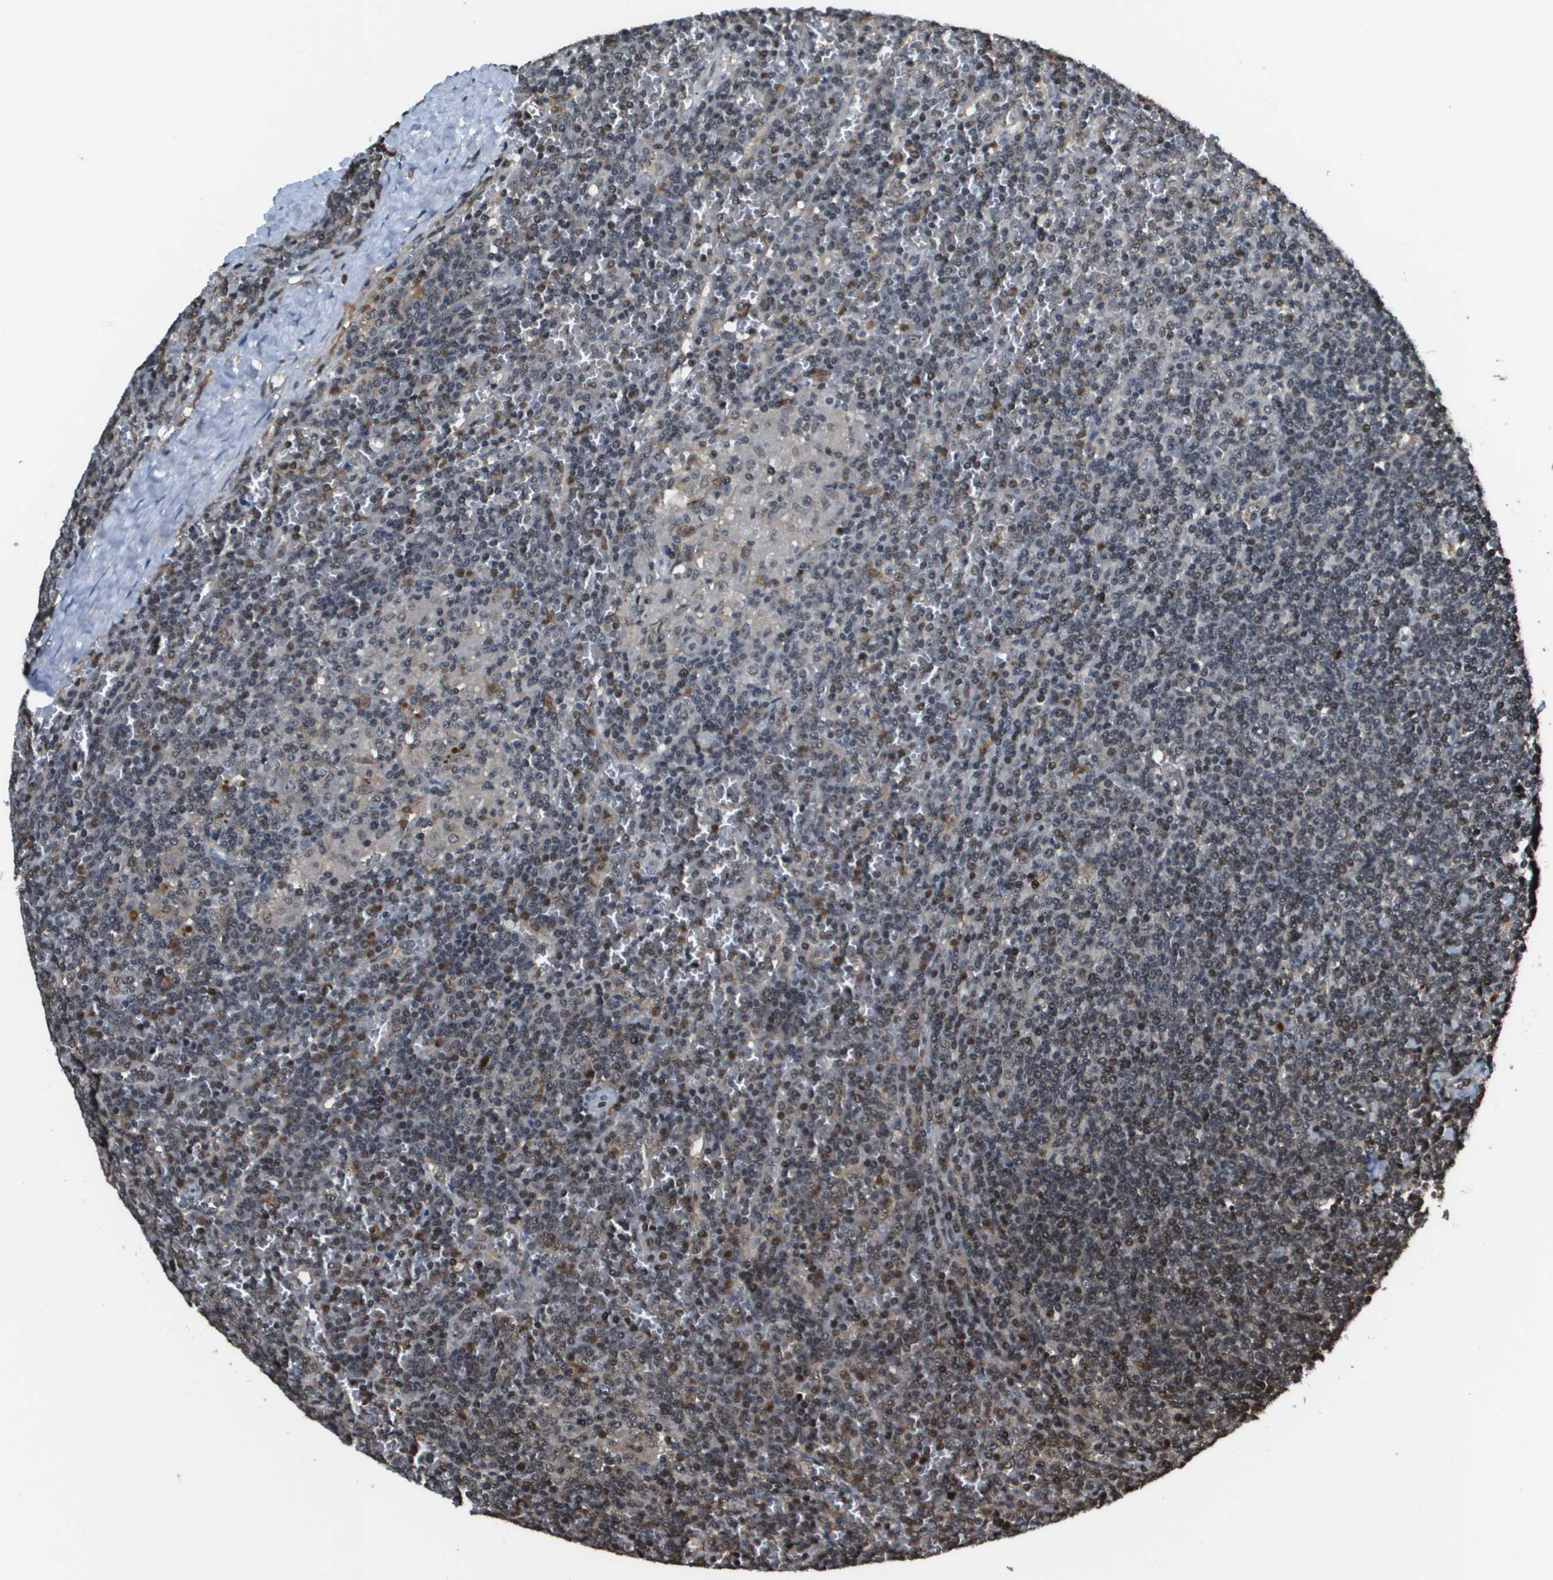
{"staining": {"intensity": "moderate", "quantity": "<25%", "location": "nuclear"}, "tissue": "lymphoma", "cell_type": "Tumor cells", "image_type": "cancer", "snomed": [{"axis": "morphology", "description": "Malignant lymphoma, non-Hodgkin's type, Low grade"}, {"axis": "topography", "description": "Spleen"}], "caption": "This micrograph exhibits IHC staining of human malignant lymphoma, non-Hodgkin's type (low-grade), with low moderate nuclear positivity in approximately <25% of tumor cells.", "gene": "EP400", "patient": {"sex": "female", "age": 19}}